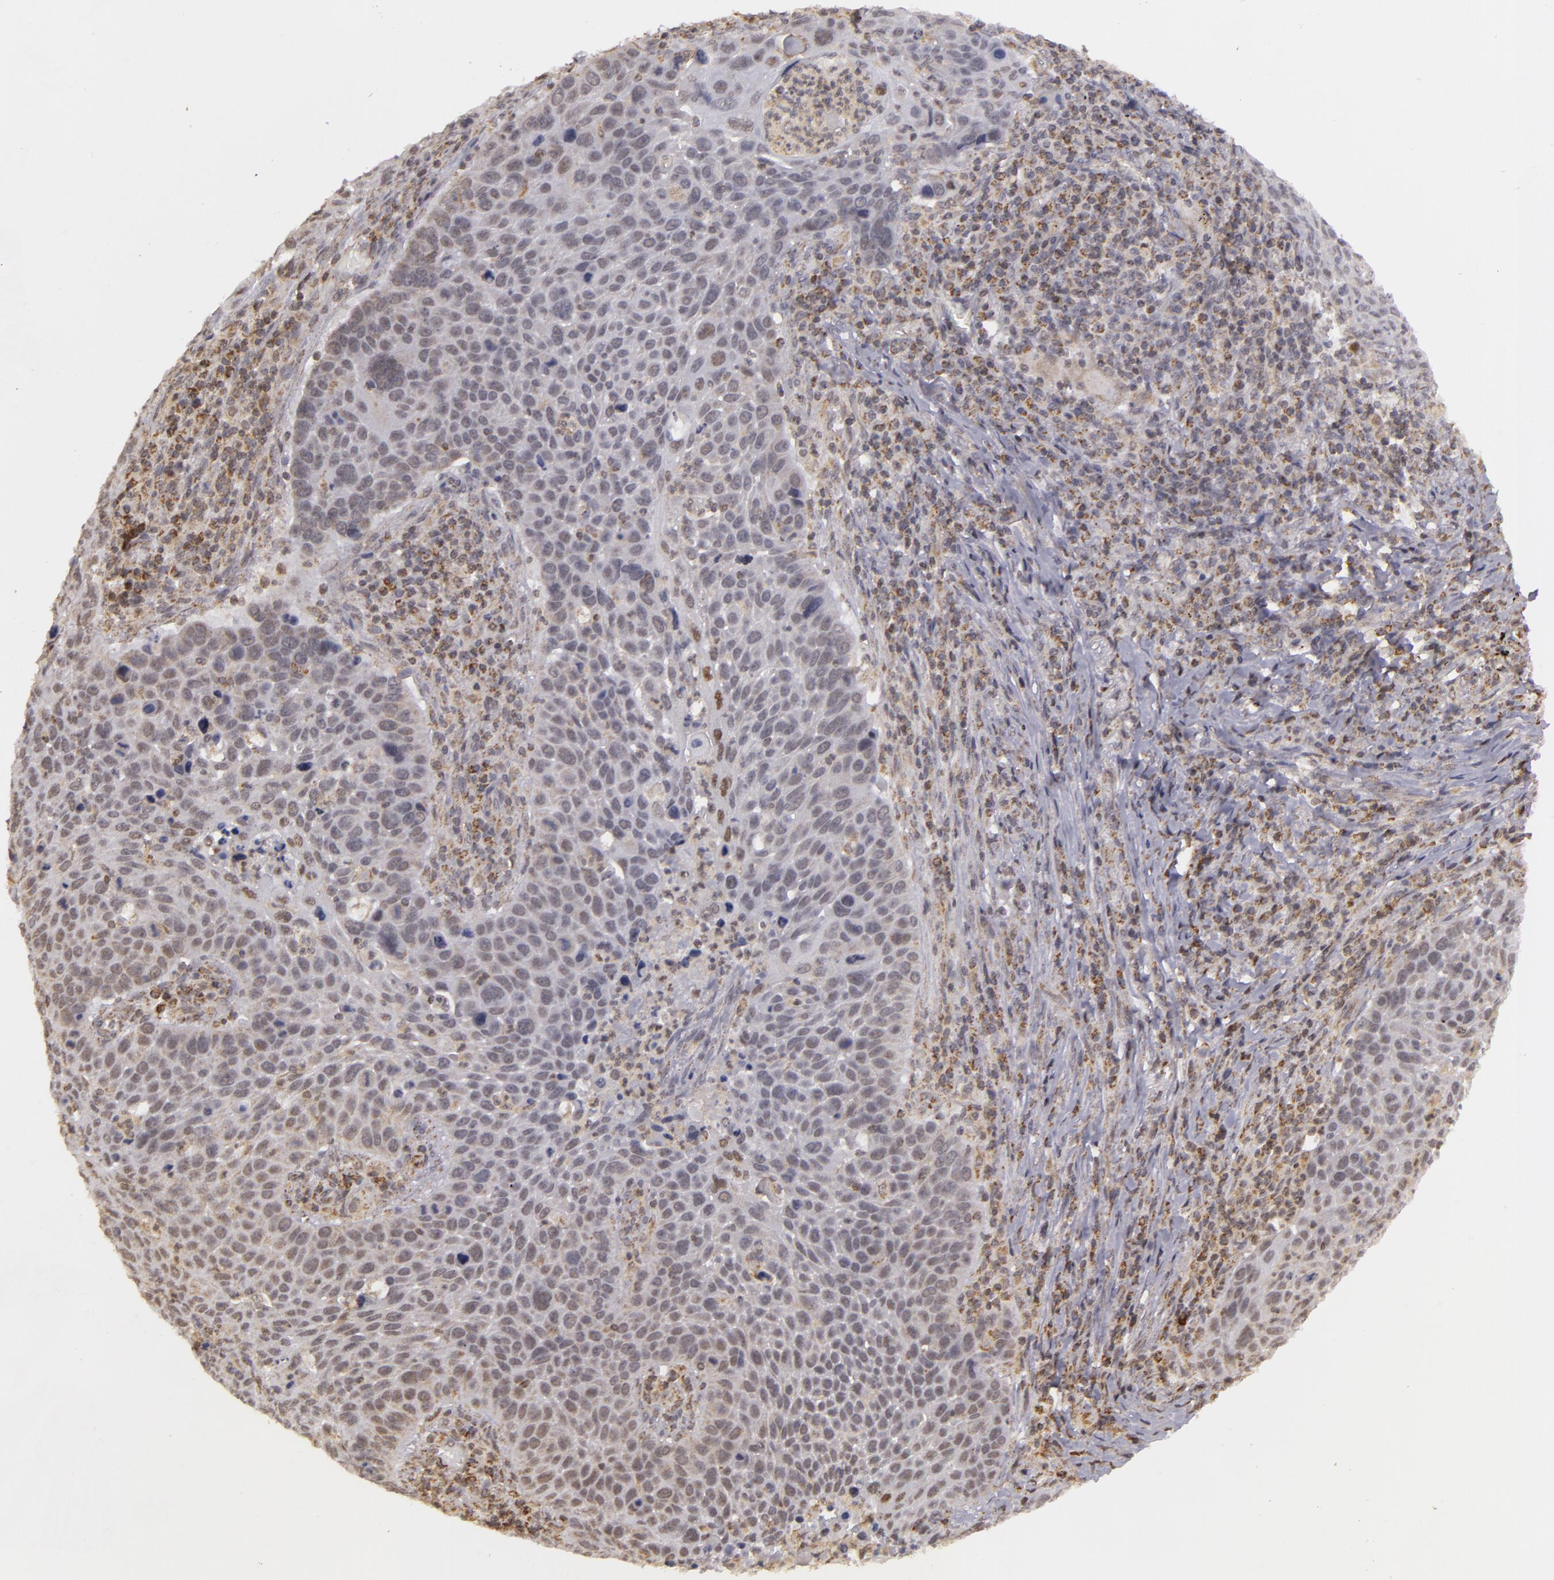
{"staining": {"intensity": "weak", "quantity": "25%-75%", "location": "nuclear"}, "tissue": "lung cancer", "cell_type": "Tumor cells", "image_type": "cancer", "snomed": [{"axis": "morphology", "description": "Squamous cell carcinoma, NOS"}, {"axis": "topography", "description": "Lung"}], "caption": "A high-resolution micrograph shows immunohistochemistry (IHC) staining of squamous cell carcinoma (lung), which exhibits weak nuclear expression in approximately 25%-75% of tumor cells.", "gene": "MXD1", "patient": {"sex": "male", "age": 68}}